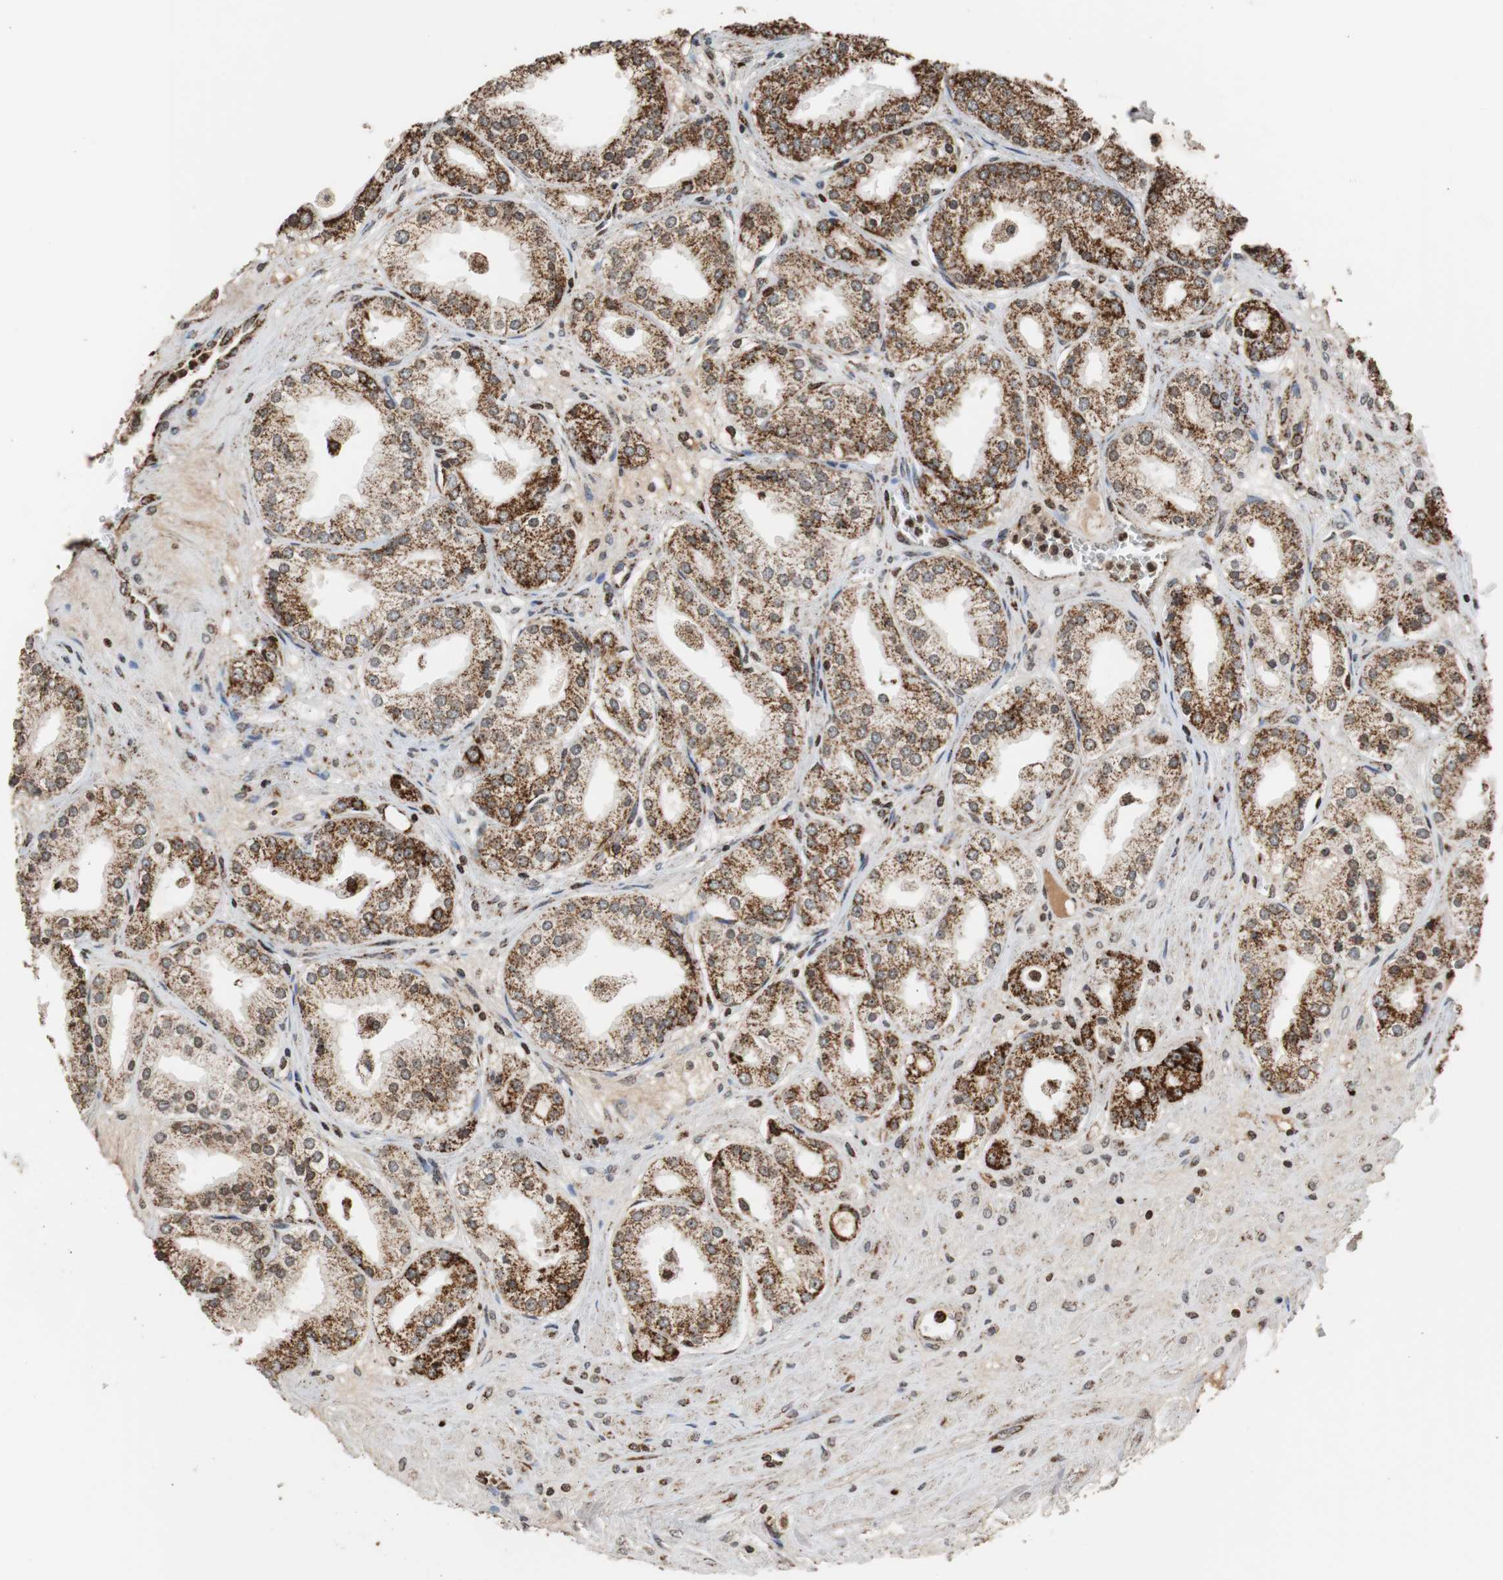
{"staining": {"intensity": "strong", "quantity": ">75%", "location": "cytoplasmic/membranous"}, "tissue": "prostate cancer", "cell_type": "Tumor cells", "image_type": "cancer", "snomed": [{"axis": "morphology", "description": "Adenocarcinoma, High grade"}, {"axis": "topography", "description": "Prostate"}], "caption": "Protein positivity by immunohistochemistry (IHC) demonstrates strong cytoplasmic/membranous staining in about >75% of tumor cells in prostate high-grade adenocarcinoma.", "gene": "HSPA9", "patient": {"sex": "male", "age": 61}}